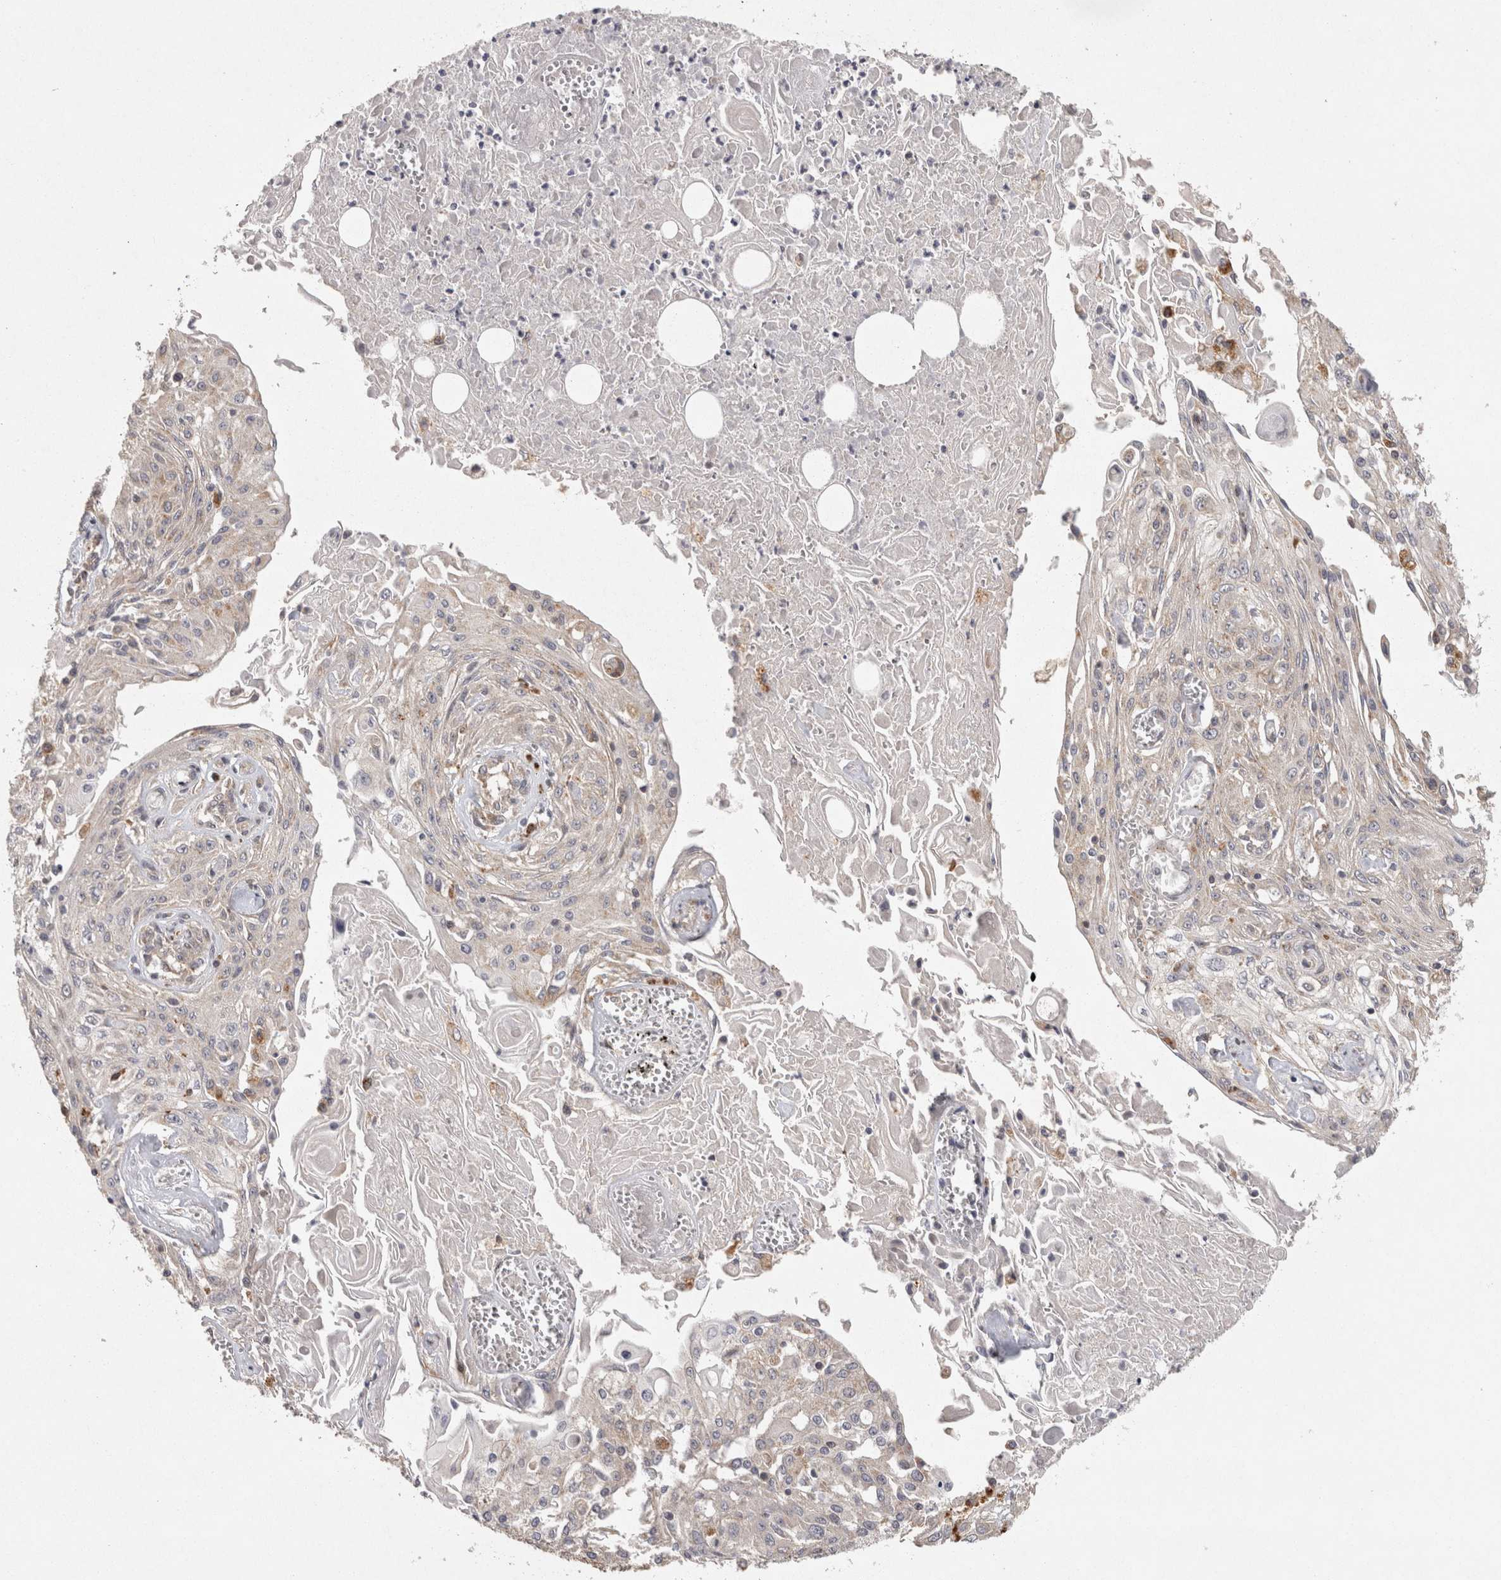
{"staining": {"intensity": "negative", "quantity": "none", "location": "none"}, "tissue": "skin cancer", "cell_type": "Tumor cells", "image_type": "cancer", "snomed": [{"axis": "morphology", "description": "Squamous cell carcinoma, NOS"}, {"axis": "morphology", "description": "Squamous cell carcinoma, metastatic, NOS"}, {"axis": "topography", "description": "Skin"}, {"axis": "topography", "description": "Lymph node"}], "caption": "An IHC histopathology image of squamous cell carcinoma (skin) is shown. There is no staining in tumor cells of squamous cell carcinoma (skin).", "gene": "ACAT2", "patient": {"sex": "male", "age": 75}}